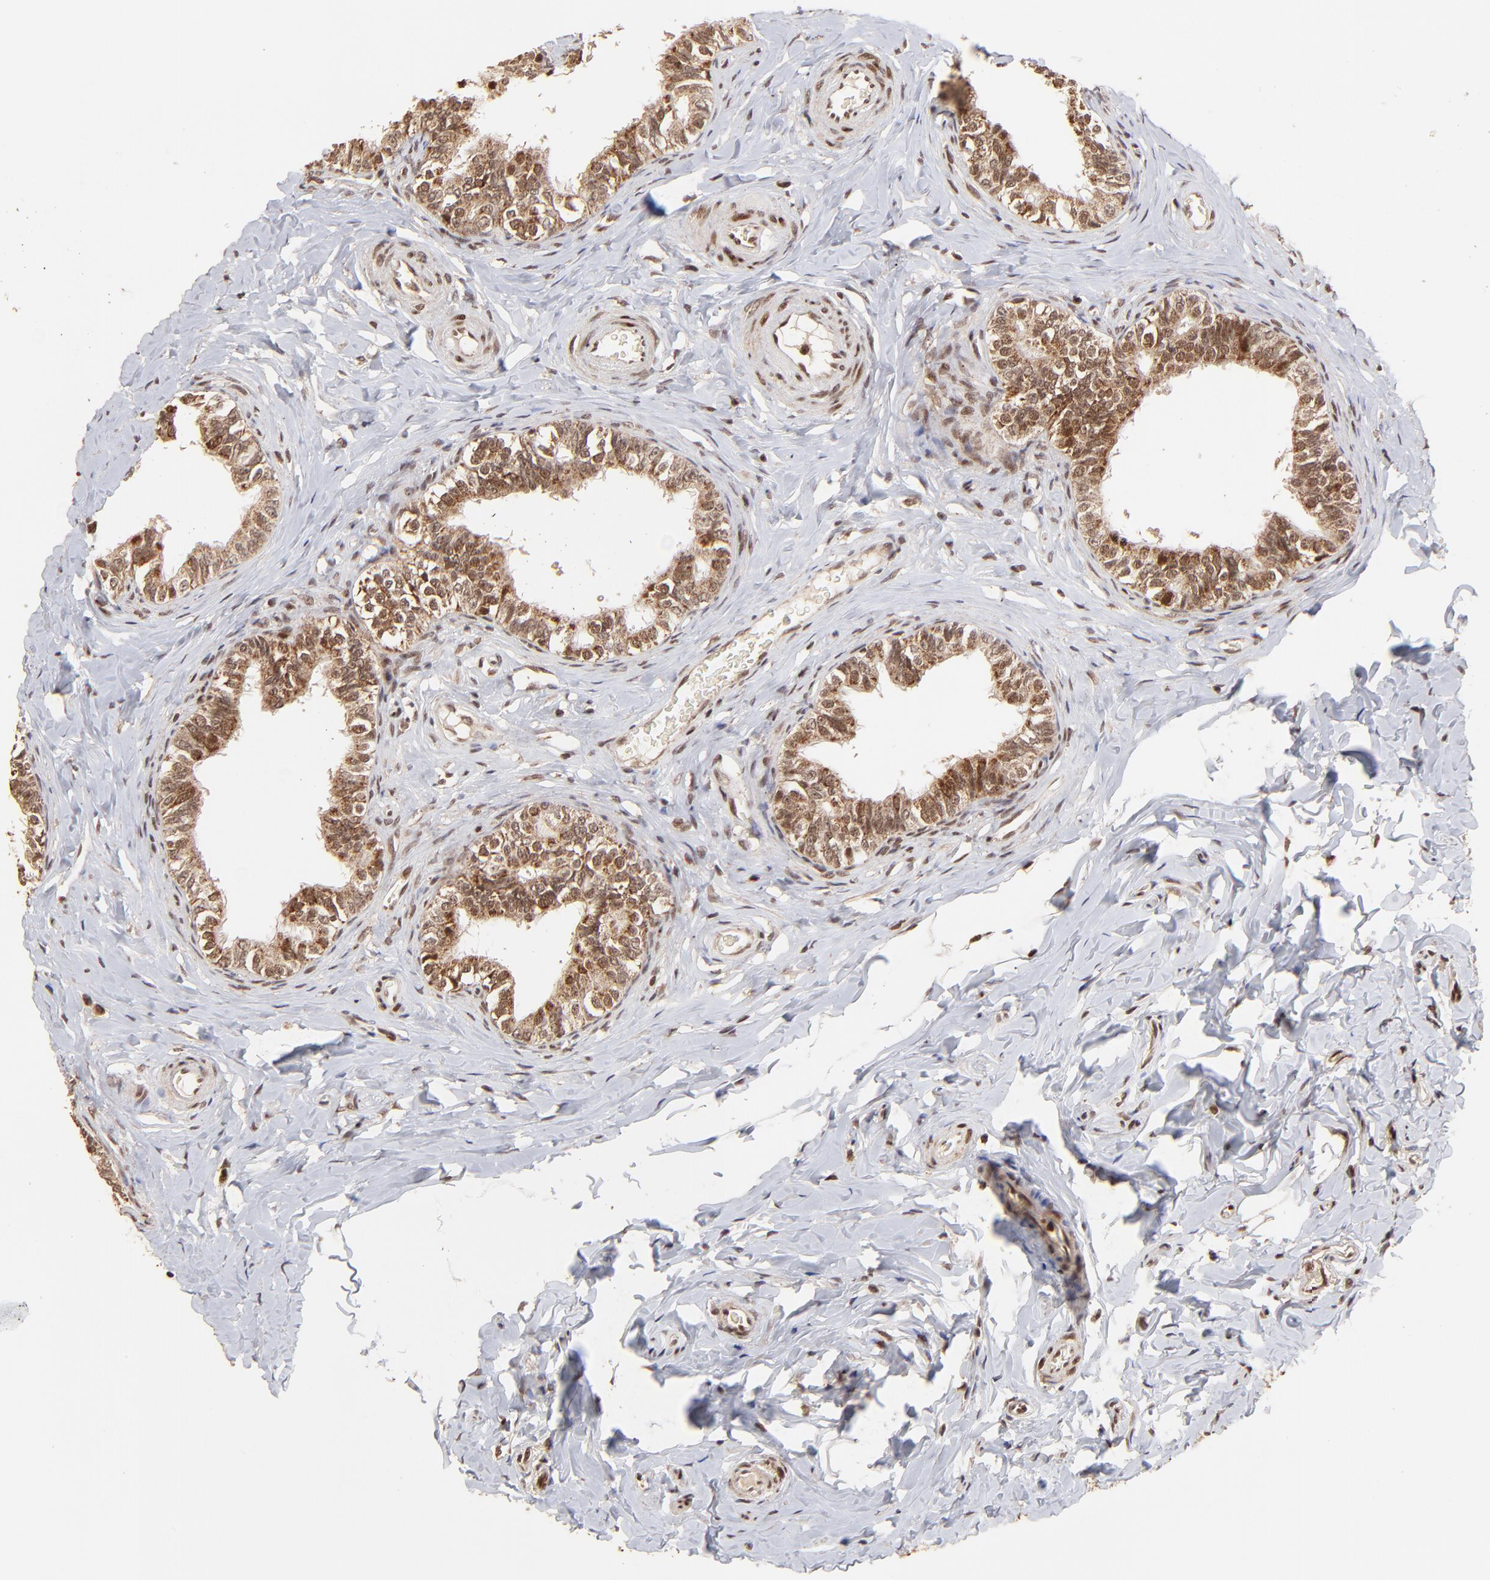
{"staining": {"intensity": "strong", "quantity": ">75%", "location": "cytoplasmic/membranous,nuclear"}, "tissue": "epididymis", "cell_type": "Glandular cells", "image_type": "normal", "snomed": [{"axis": "morphology", "description": "Normal tissue, NOS"}, {"axis": "topography", "description": "Soft tissue"}, {"axis": "topography", "description": "Epididymis"}], "caption": "Immunohistochemical staining of unremarkable human epididymis displays >75% levels of strong cytoplasmic/membranous,nuclear protein expression in approximately >75% of glandular cells. The staining was performed using DAB (3,3'-diaminobenzidine), with brown indicating positive protein expression. Nuclei are stained blue with hematoxylin.", "gene": "MED15", "patient": {"sex": "male", "age": 26}}